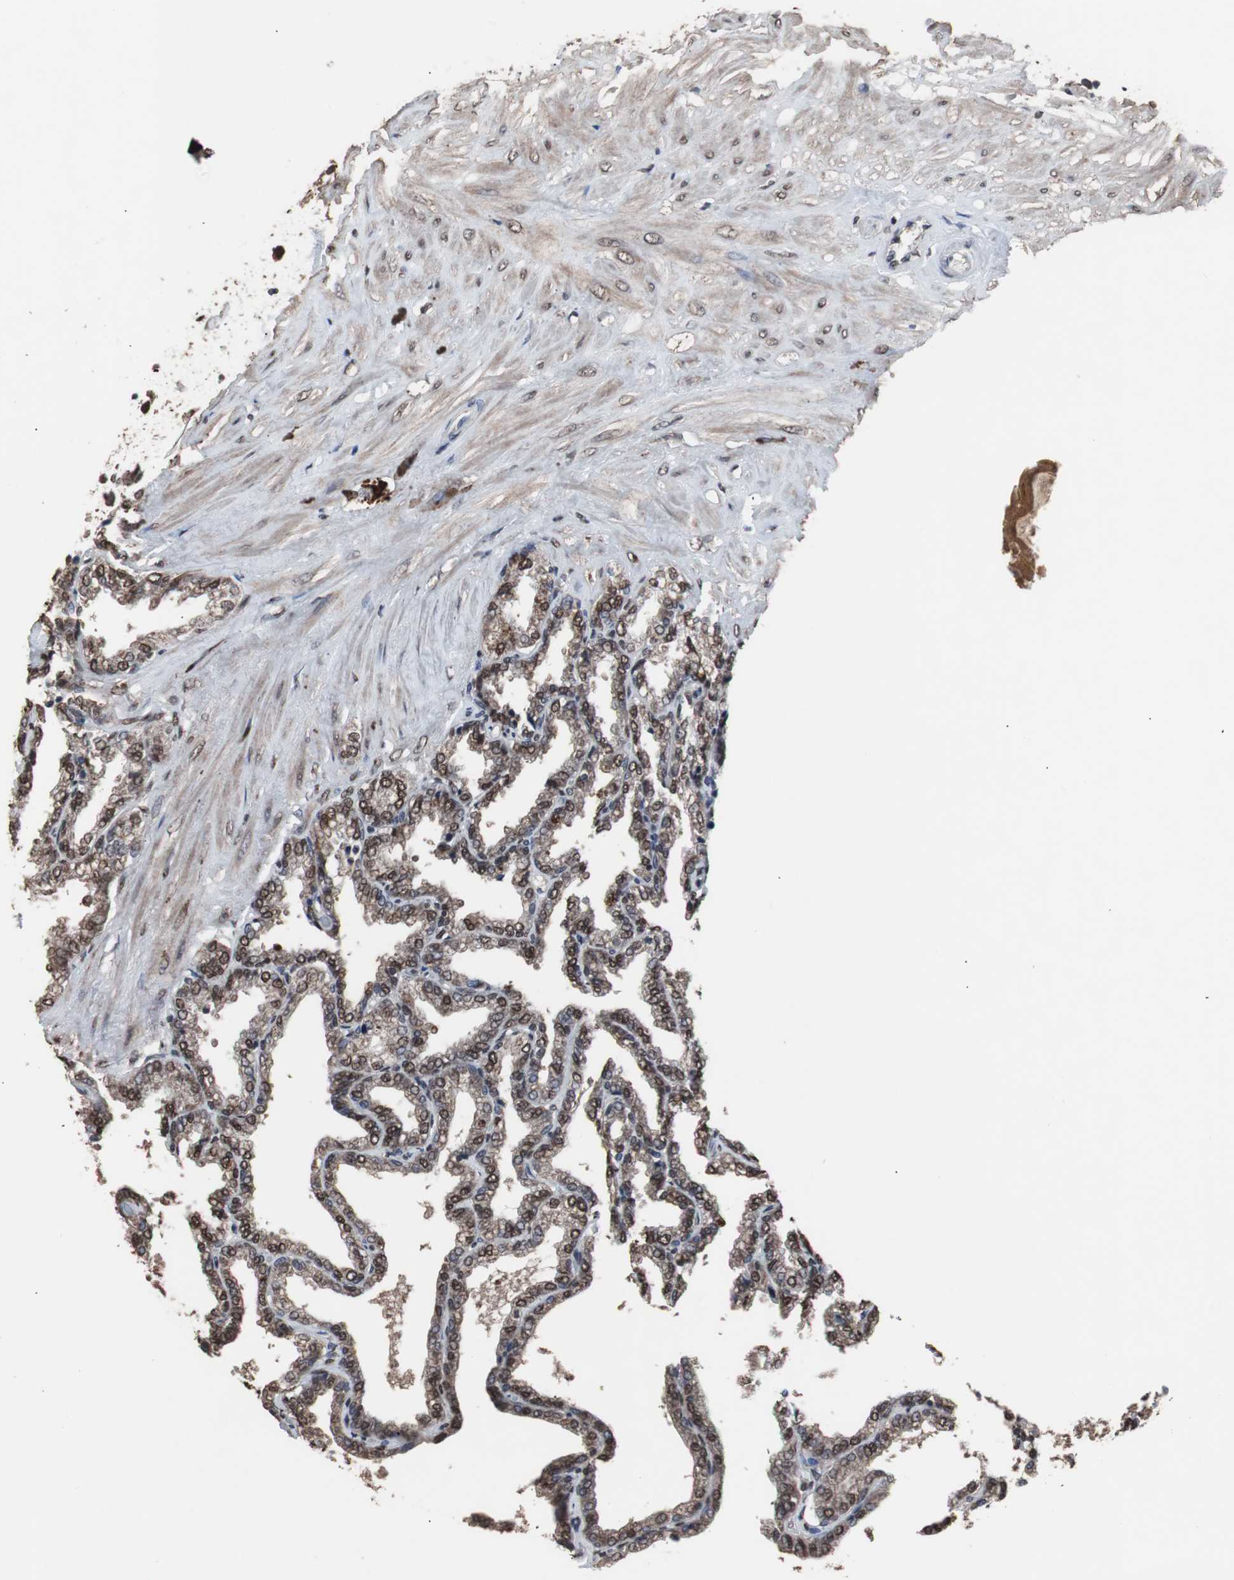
{"staining": {"intensity": "moderate", "quantity": "25%-75%", "location": "cytoplasmic/membranous,nuclear"}, "tissue": "seminal vesicle", "cell_type": "Glandular cells", "image_type": "normal", "snomed": [{"axis": "morphology", "description": "Normal tissue, NOS"}, {"axis": "topography", "description": "Seminal veicle"}], "caption": "Seminal vesicle stained for a protein (brown) shows moderate cytoplasmic/membranous,nuclear positive expression in about 25%-75% of glandular cells.", "gene": "MED27", "patient": {"sex": "male", "age": 46}}